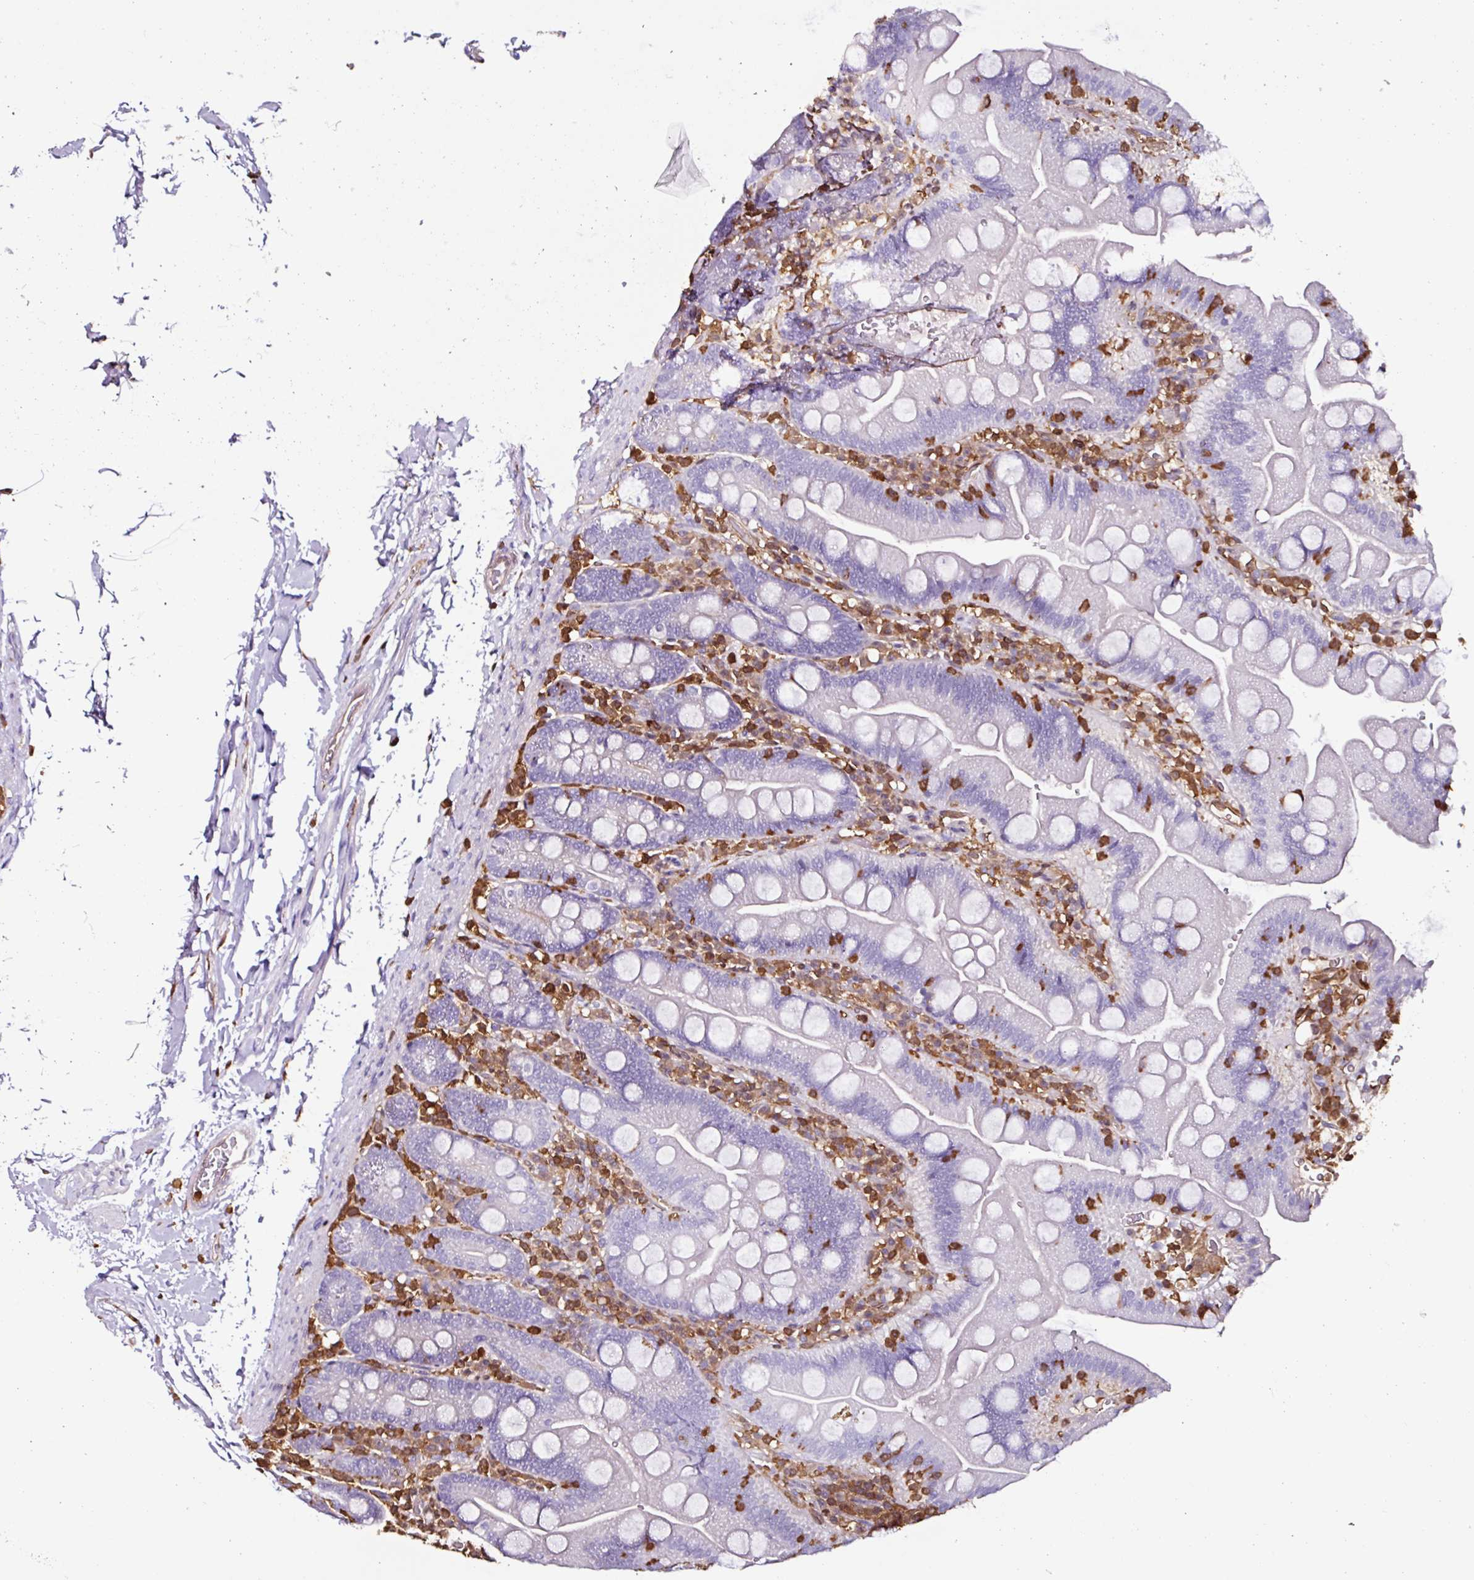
{"staining": {"intensity": "negative", "quantity": "none", "location": "none"}, "tissue": "small intestine", "cell_type": "Glandular cells", "image_type": "normal", "snomed": [{"axis": "morphology", "description": "Normal tissue, NOS"}, {"axis": "topography", "description": "Small intestine"}], "caption": "Image shows no protein staining in glandular cells of benign small intestine.", "gene": "ARHGDIB", "patient": {"sex": "female", "age": 68}}